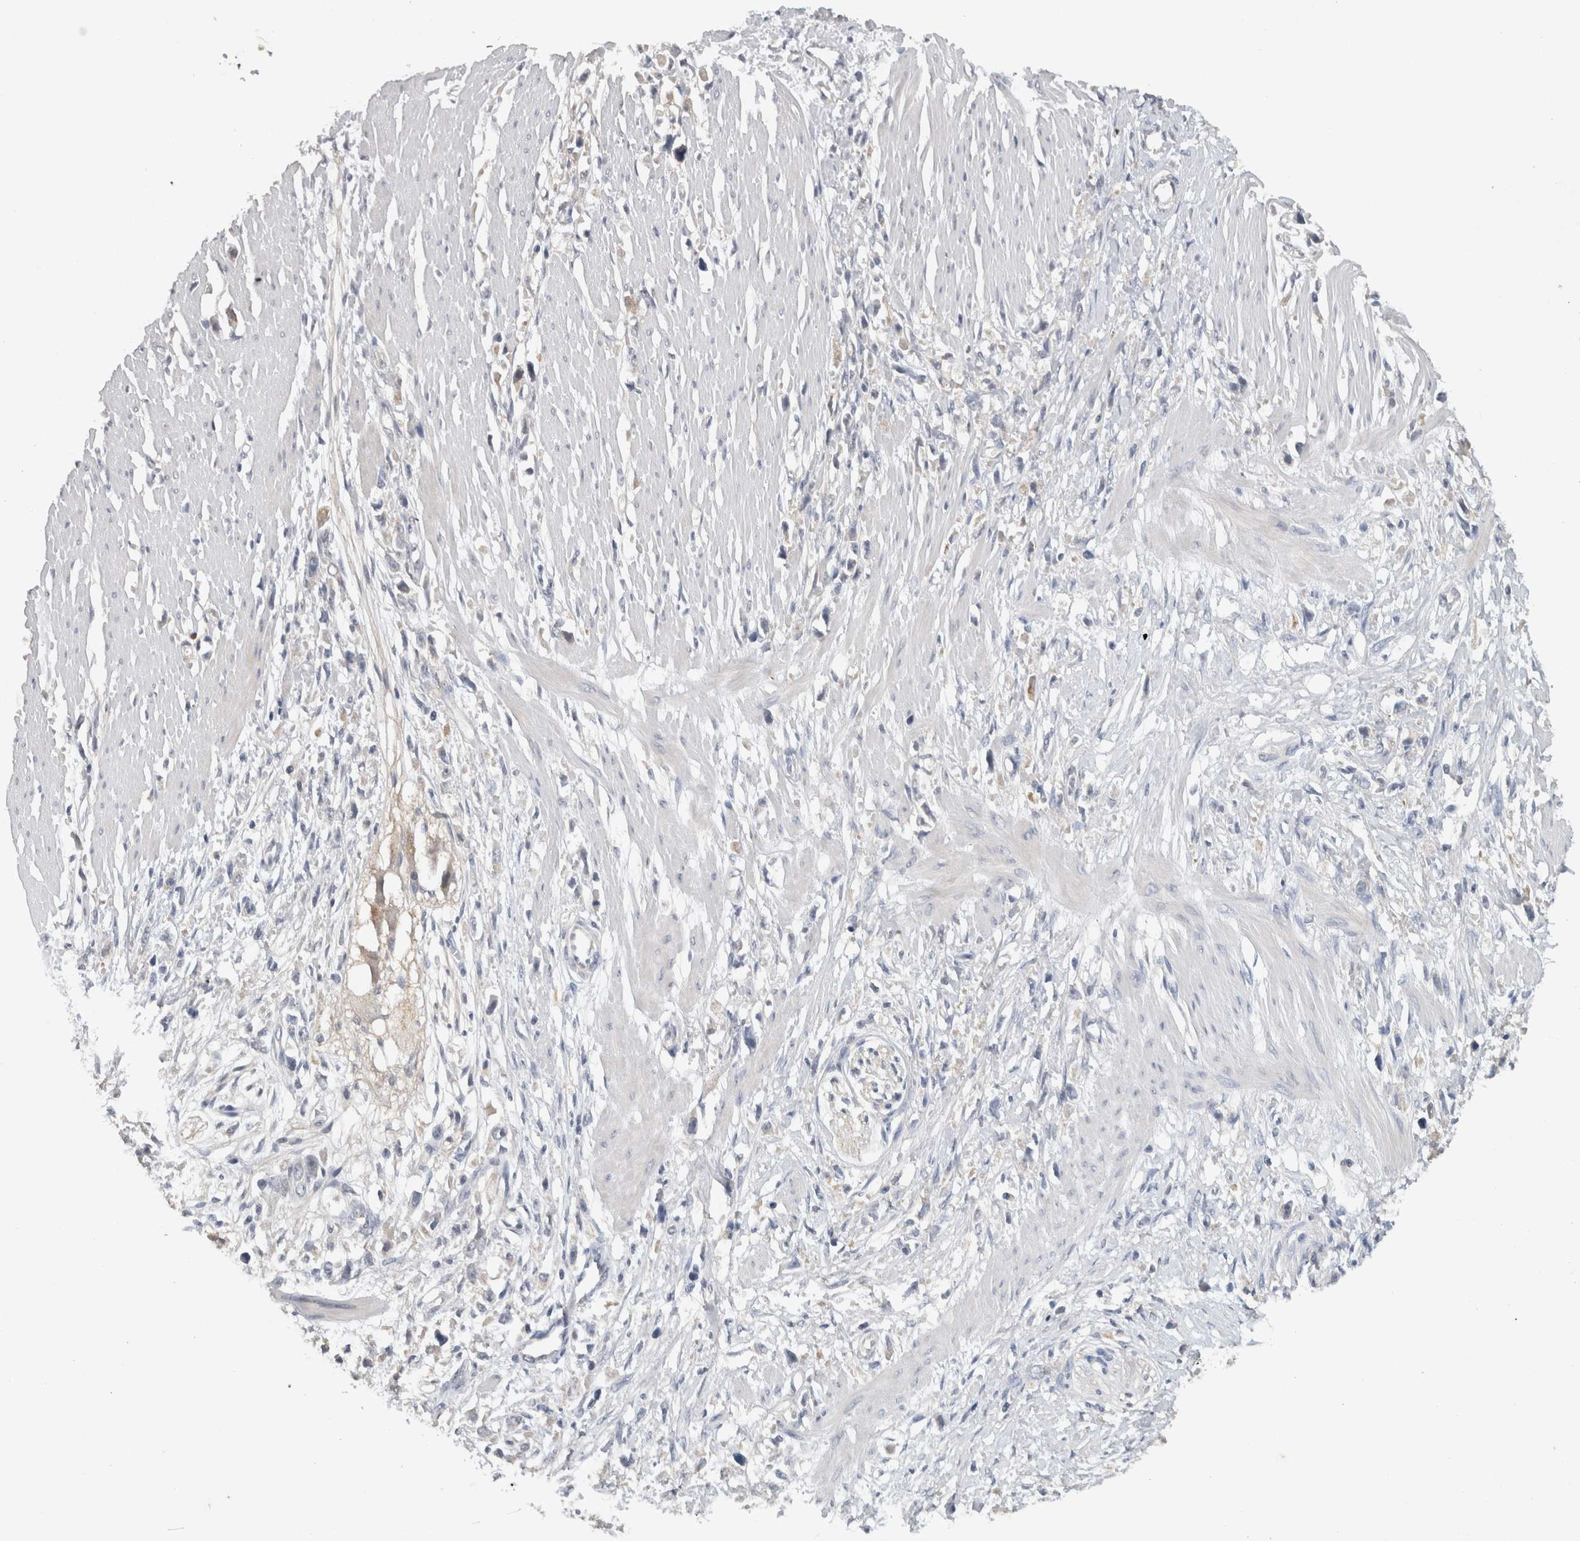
{"staining": {"intensity": "negative", "quantity": "none", "location": "none"}, "tissue": "stomach cancer", "cell_type": "Tumor cells", "image_type": "cancer", "snomed": [{"axis": "morphology", "description": "Adenocarcinoma, NOS"}, {"axis": "topography", "description": "Stomach"}], "caption": "Image shows no significant protein expression in tumor cells of stomach cancer (adenocarcinoma). Nuclei are stained in blue.", "gene": "HEXD", "patient": {"sex": "female", "age": 59}}